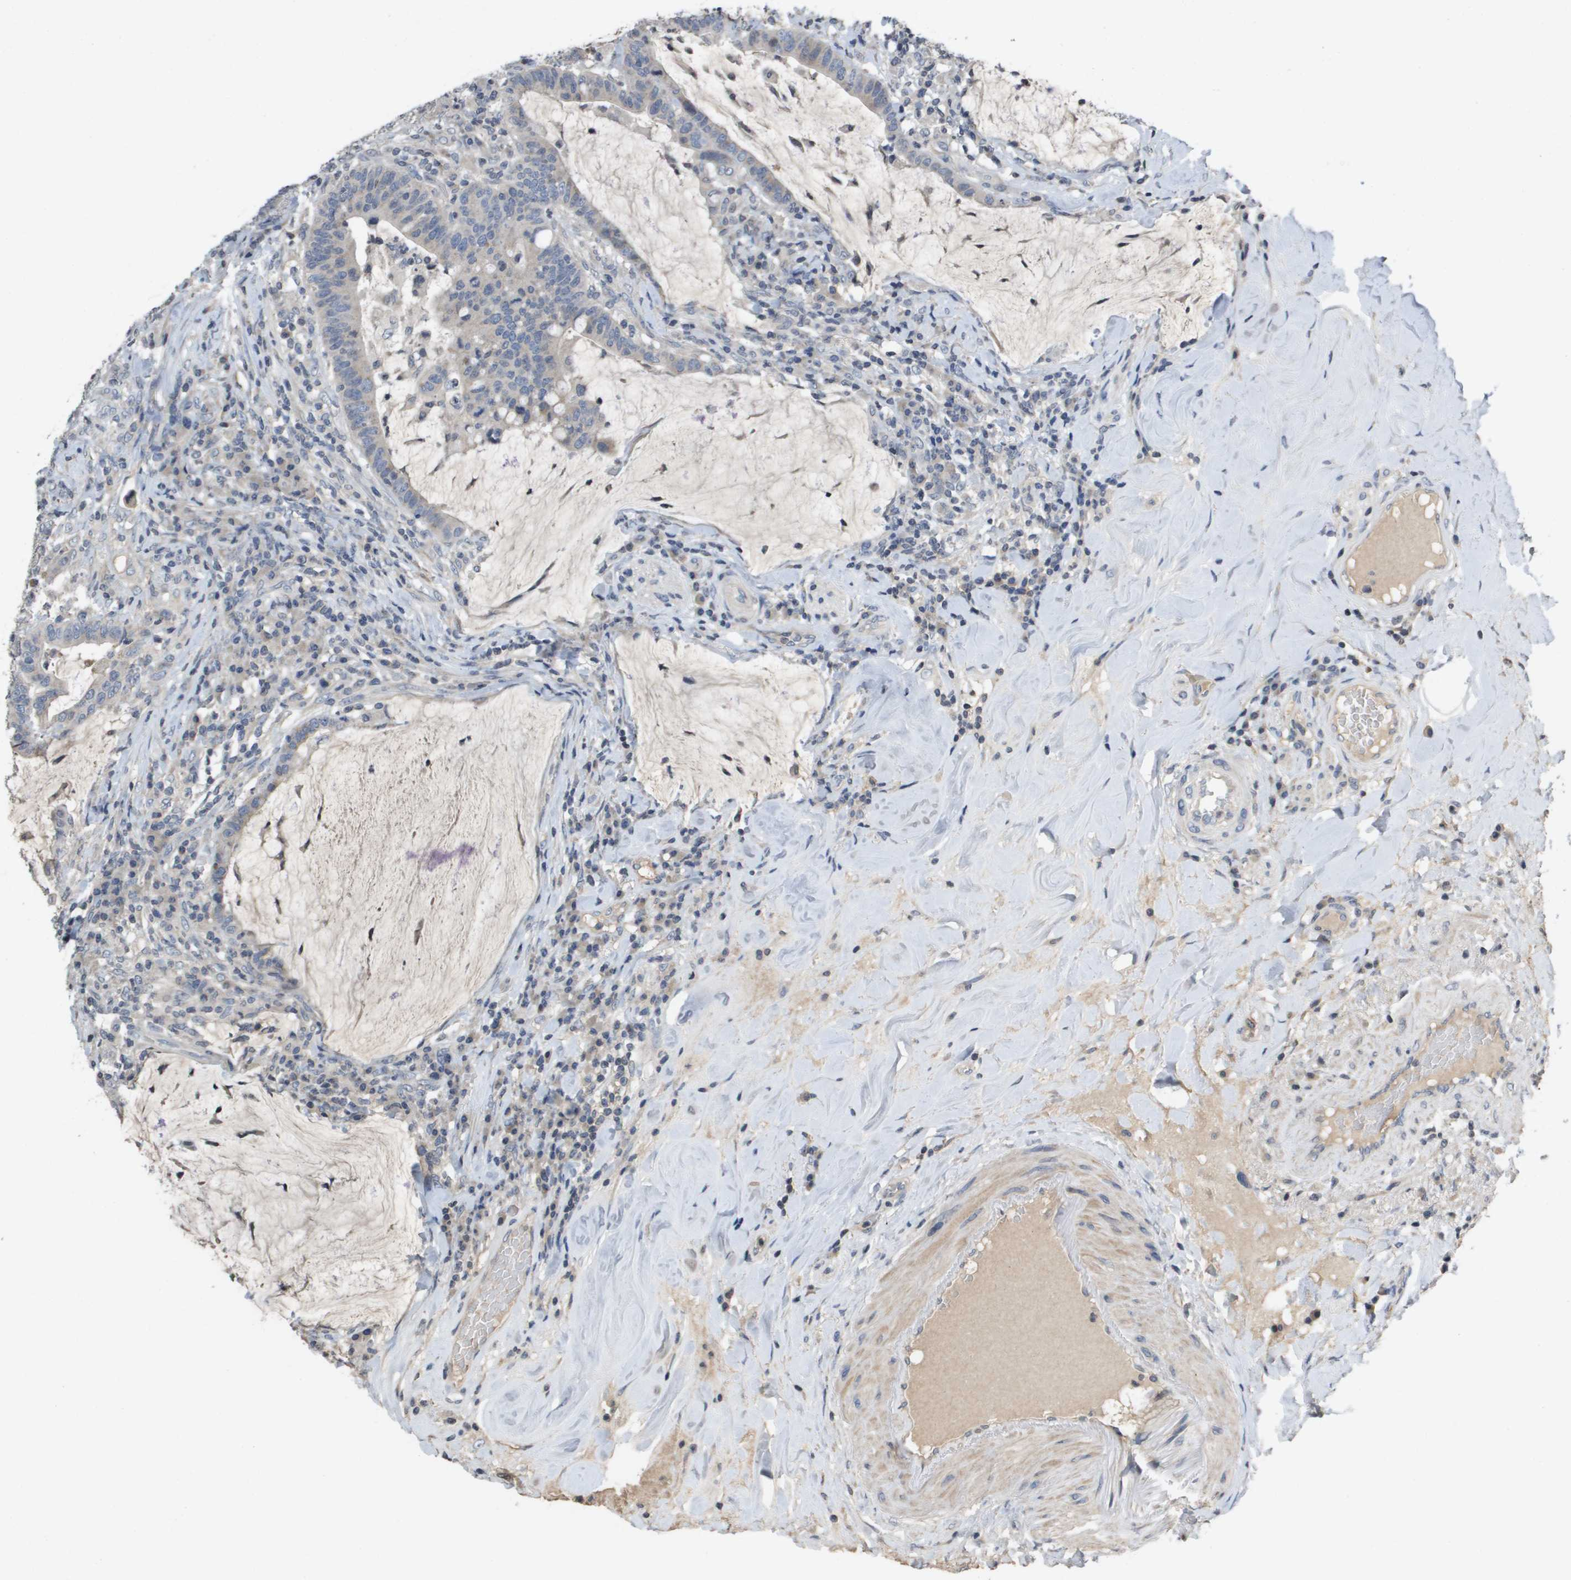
{"staining": {"intensity": "weak", "quantity": "25%-75%", "location": "cytoplasmic/membranous"}, "tissue": "colorectal cancer", "cell_type": "Tumor cells", "image_type": "cancer", "snomed": [{"axis": "morphology", "description": "Normal tissue, NOS"}, {"axis": "morphology", "description": "Adenocarcinoma, NOS"}, {"axis": "topography", "description": "Colon"}], "caption": "DAB (3,3'-diaminobenzidine) immunohistochemical staining of colorectal adenocarcinoma displays weak cytoplasmic/membranous protein positivity in about 25%-75% of tumor cells.", "gene": "CAPN11", "patient": {"sex": "female", "age": 66}}